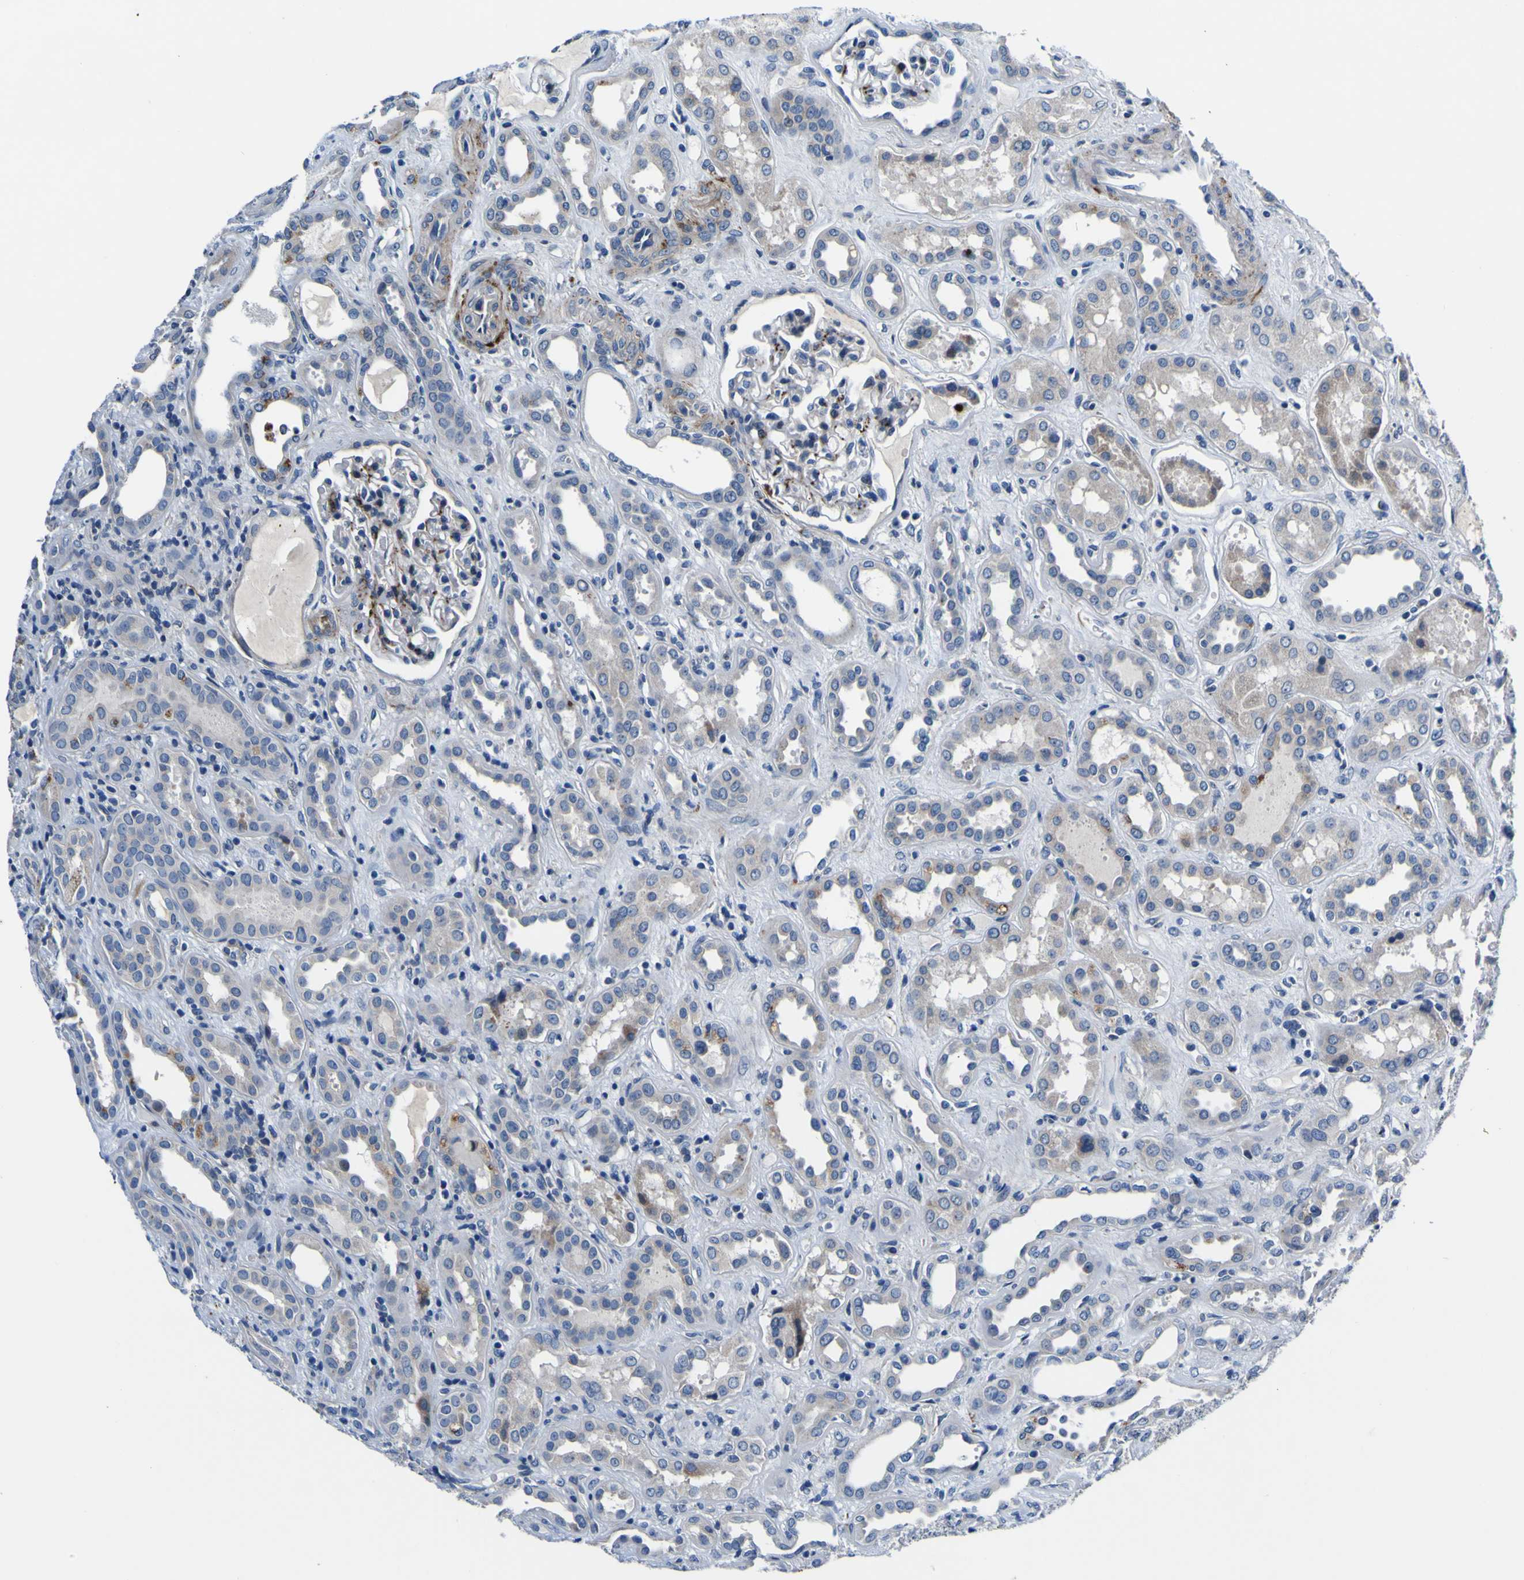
{"staining": {"intensity": "moderate", "quantity": "<25%", "location": "cytoplasmic/membranous"}, "tissue": "kidney", "cell_type": "Cells in glomeruli", "image_type": "normal", "snomed": [{"axis": "morphology", "description": "Normal tissue, NOS"}, {"axis": "topography", "description": "Kidney"}], "caption": "Immunohistochemistry (DAB (3,3'-diaminobenzidine)) staining of benign kidney reveals moderate cytoplasmic/membranous protein expression in approximately <25% of cells in glomeruli.", "gene": "AGAP3", "patient": {"sex": "male", "age": 59}}